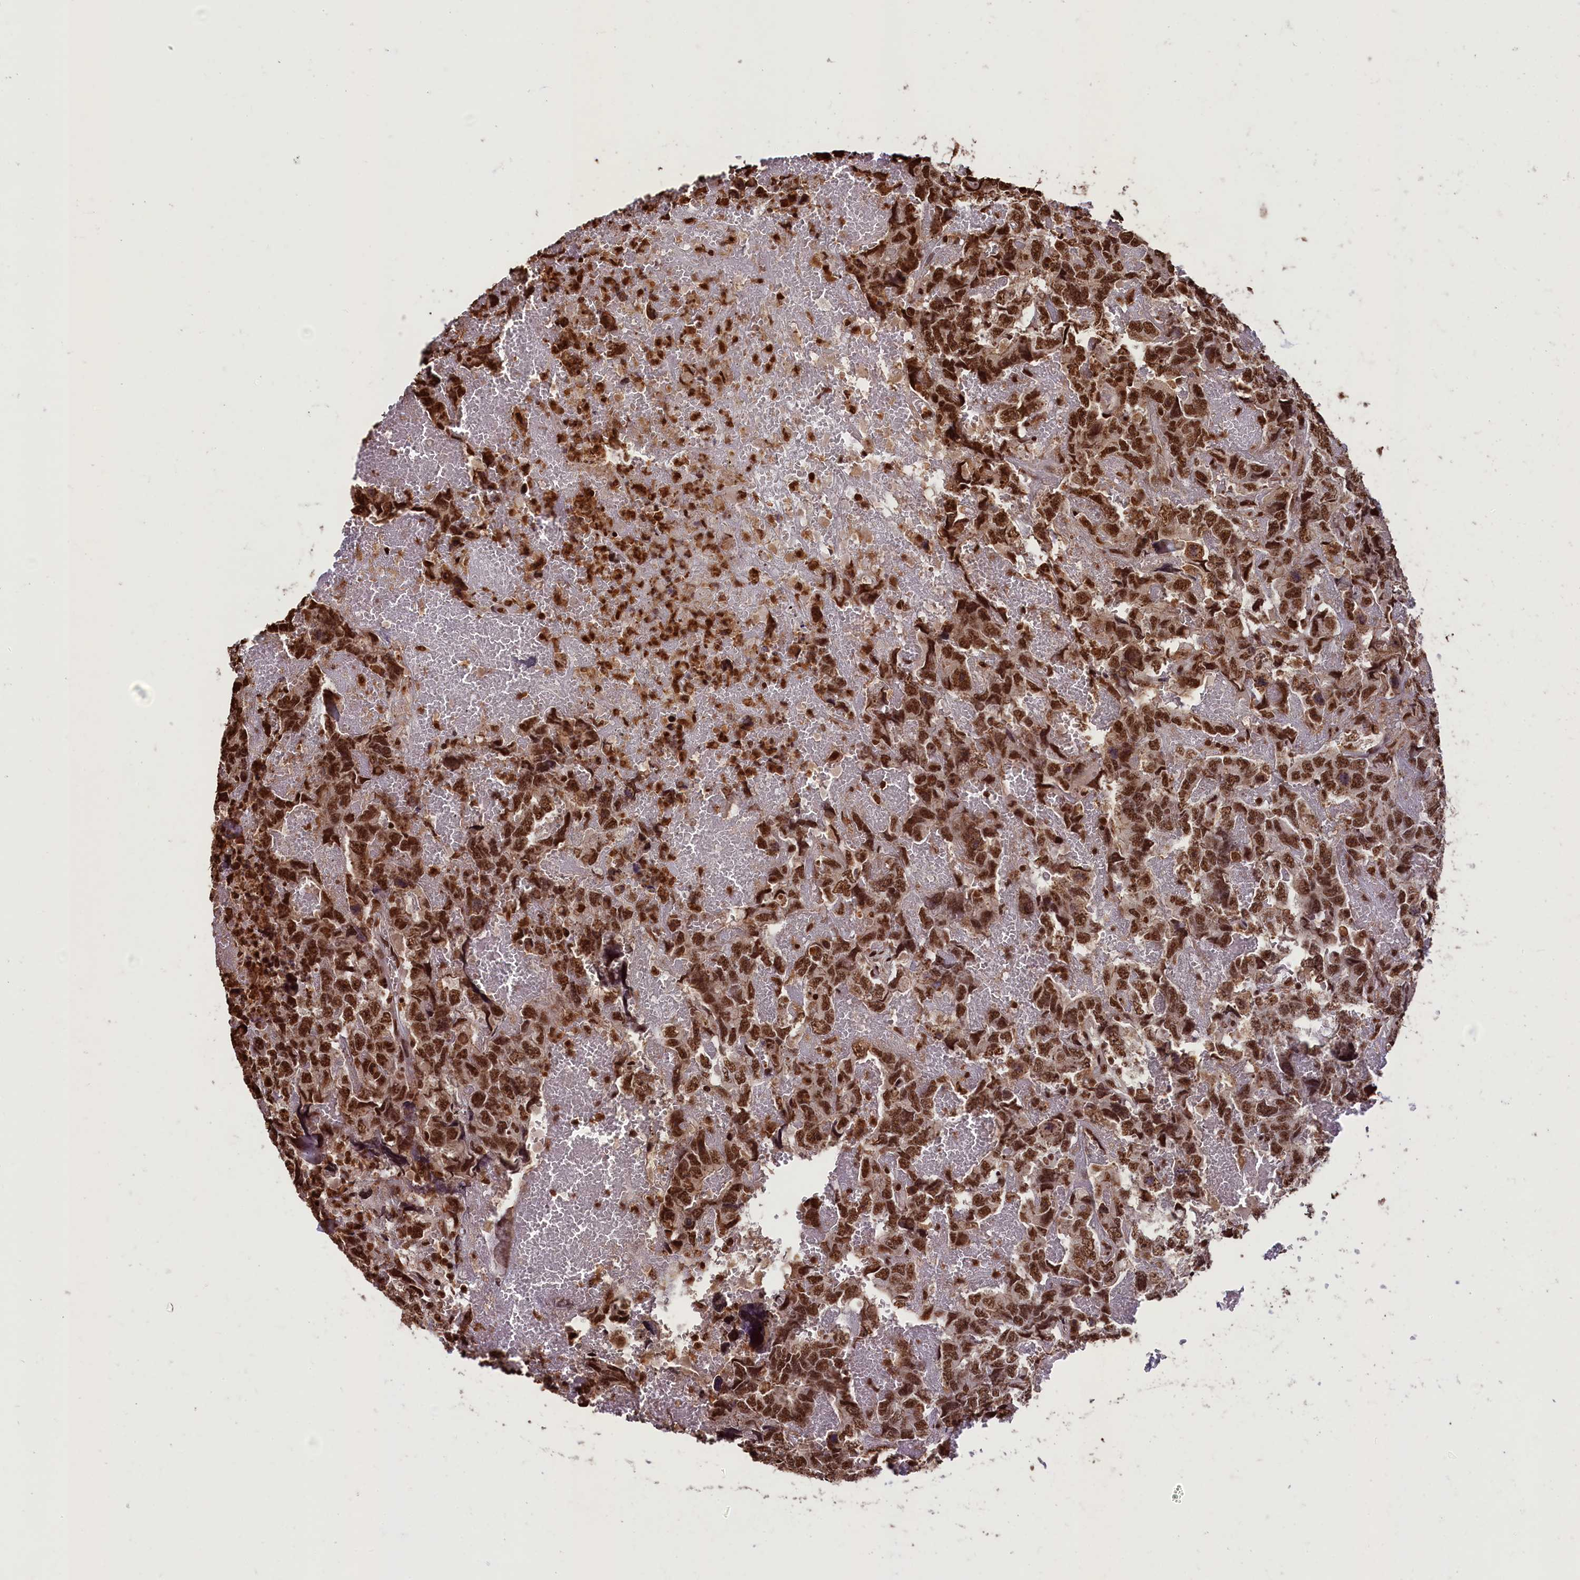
{"staining": {"intensity": "strong", "quantity": ">75%", "location": "nuclear"}, "tissue": "testis cancer", "cell_type": "Tumor cells", "image_type": "cancer", "snomed": [{"axis": "morphology", "description": "Carcinoma, Embryonal, NOS"}, {"axis": "topography", "description": "Testis"}], "caption": "Immunohistochemical staining of human embryonal carcinoma (testis) reveals strong nuclear protein expression in approximately >75% of tumor cells.", "gene": "SNRPD2", "patient": {"sex": "male", "age": 45}}